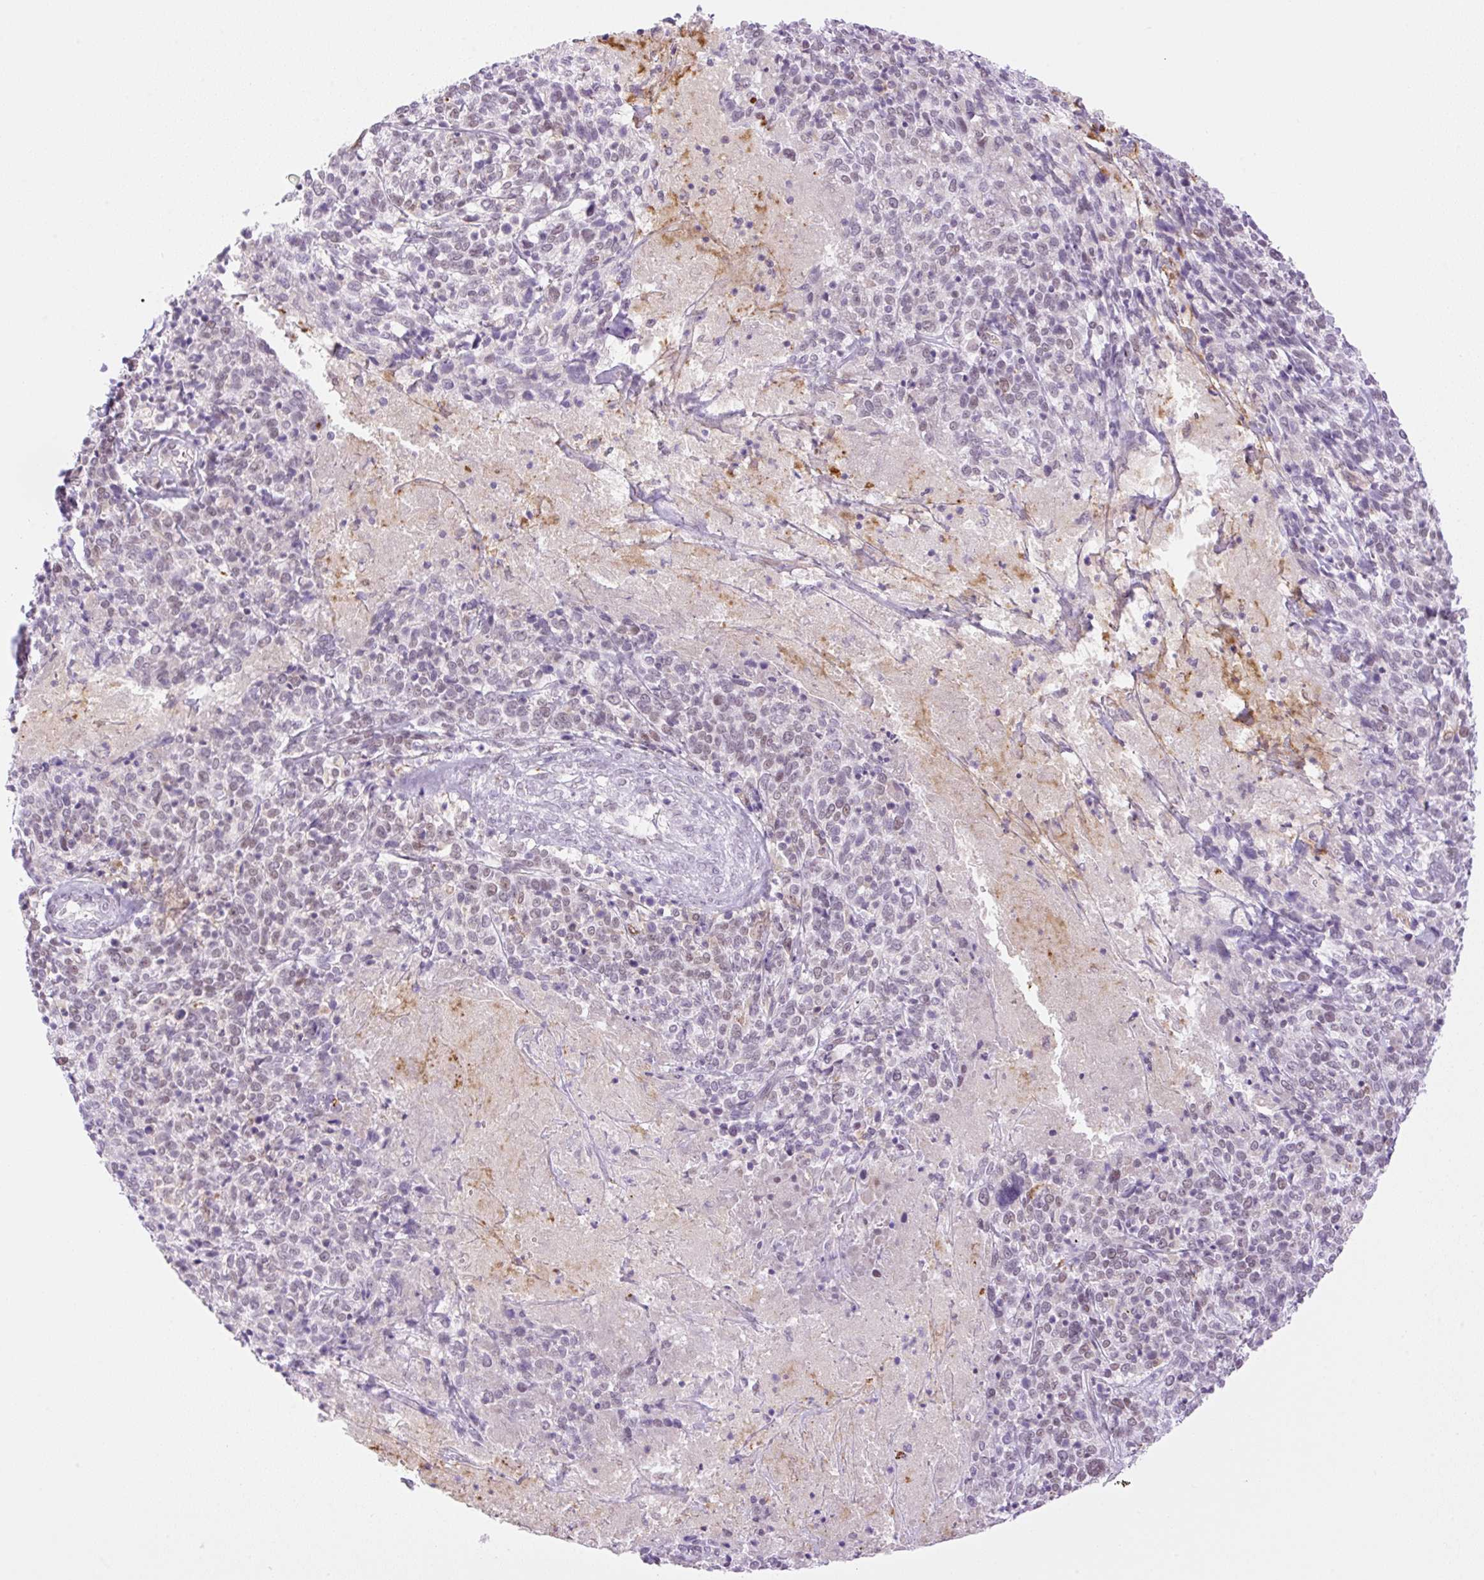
{"staining": {"intensity": "weak", "quantity": ">75%", "location": "nuclear"}, "tissue": "cervical cancer", "cell_type": "Tumor cells", "image_type": "cancer", "snomed": [{"axis": "morphology", "description": "Squamous cell carcinoma, NOS"}, {"axis": "topography", "description": "Cervix"}], "caption": "Cervical cancer (squamous cell carcinoma) stained with a protein marker demonstrates weak staining in tumor cells.", "gene": "PALM3", "patient": {"sex": "female", "age": 46}}